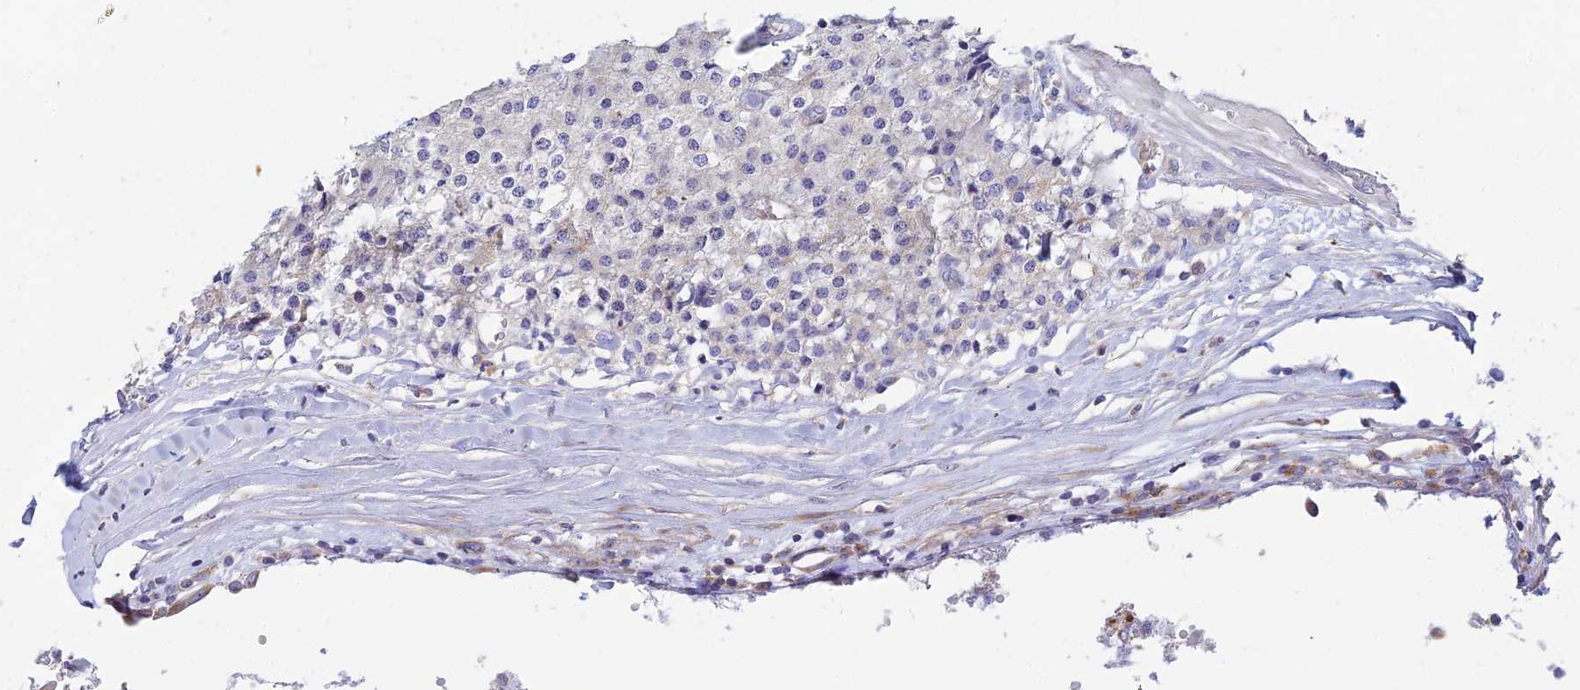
{"staining": {"intensity": "negative", "quantity": "none", "location": "none"}, "tissue": "carcinoid", "cell_type": "Tumor cells", "image_type": "cancer", "snomed": [{"axis": "morphology", "description": "Carcinoid, malignant, NOS"}, {"axis": "topography", "description": "Colon"}], "caption": "Malignant carcinoid was stained to show a protein in brown. There is no significant staining in tumor cells.", "gene": "CLCN7", "patient": {"sex": "female", "age": 52}}